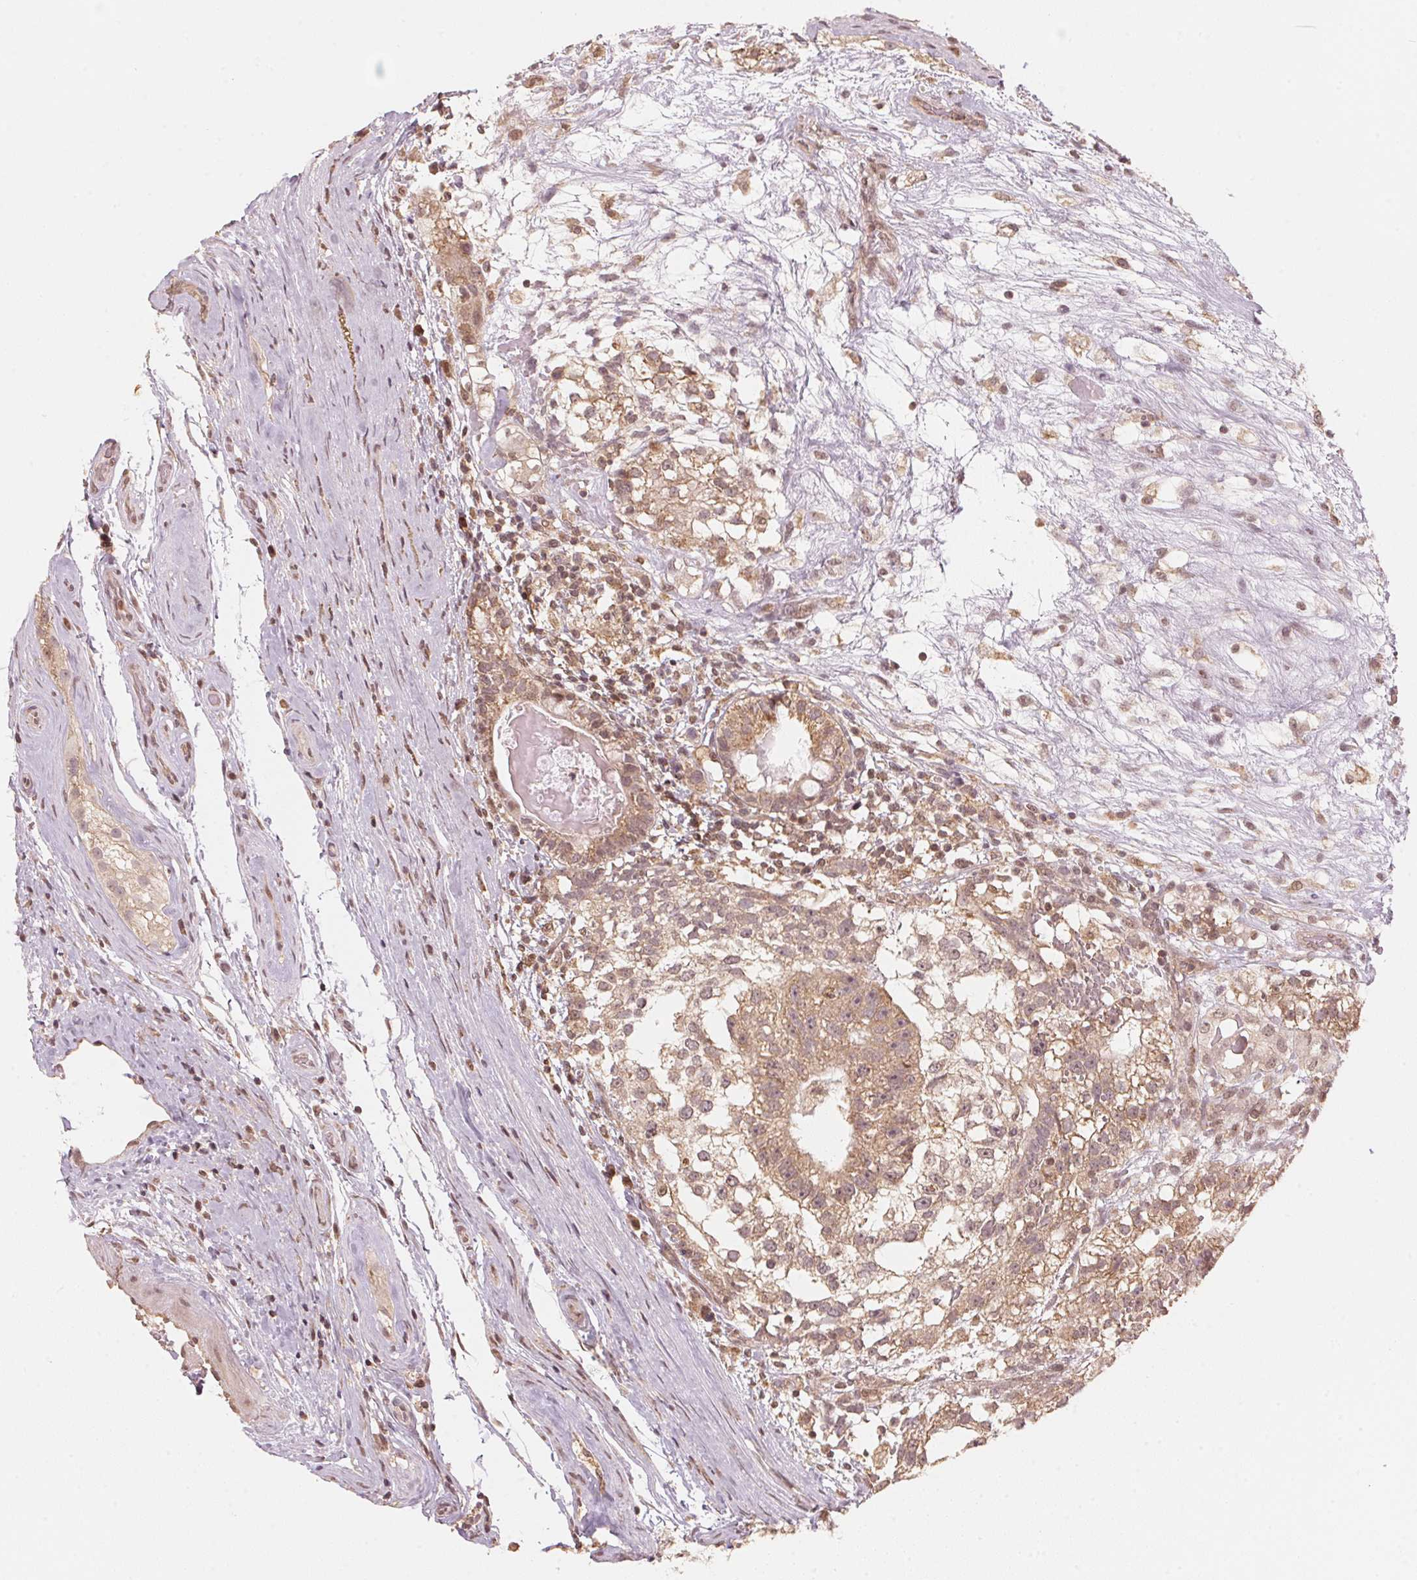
{"staining": {"intensity": "moderate", "quantity": ">75%", "location": "cytoplasmic/membranous"}, "tissue": "testis cancer", "cell_type": "Tumor cells", "image_type": "cancer", "snomed": [{"axis": "morphology", "description": "Seminoma, NOS"}, {"axis": "morphology", "description": "Carcinoma, Embryonal, NOS"}, {"axis": "topography", "description": "Testis"}], "caption": "This histopathology image shows immunohistochemistry staining of human testis cancer, with medium moderate cytoplasmic/membranous expression in approximately >75% of tumor cells.", "gene": "C2orf73", "patient": {"sex": "male", "age": 41}}